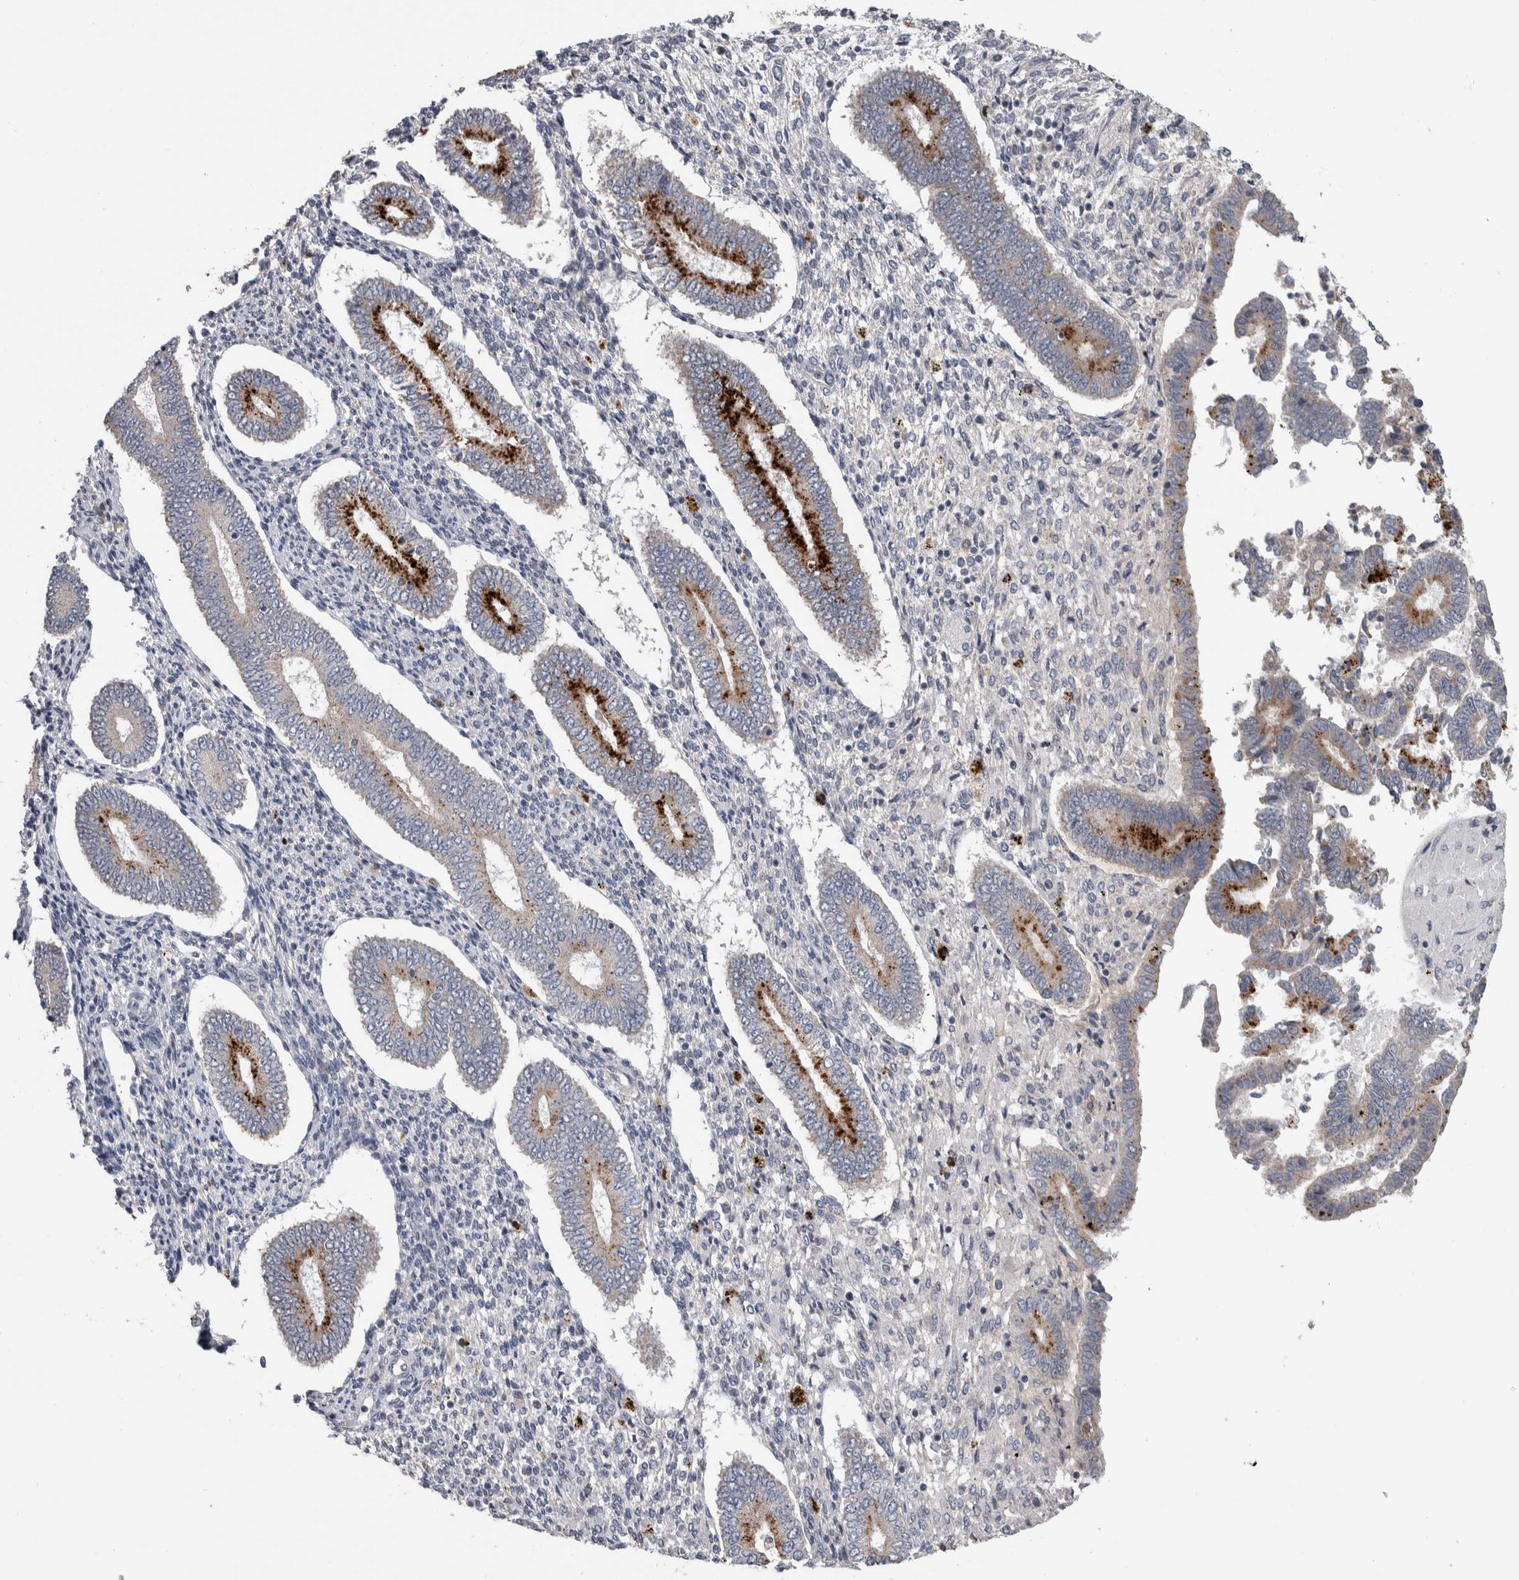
{"staining": {"intensity": "negative", "quantity": "none", "location": "none"}, "tissue": "endometrium", "cell_type": "Cells in endometrial stroma", "image_type": "normal", "snomed": [{"axis": "morphology", "description": "Normal tissue, NOS"}, {"axis": "topography", "description": "Endometrium"}], "caption": "Immunohistochemical staining of benign endometrium displays no significant expression in cells in endometrial stroma. (Stains: DAB (3,3'-diaminobenzidine) IHC with hematoxylin counter stain, Microscopy: brightfield microscopy at high magnification).", "gene": "FAM83G", "patient": {"sex": "female", "age": 42}}